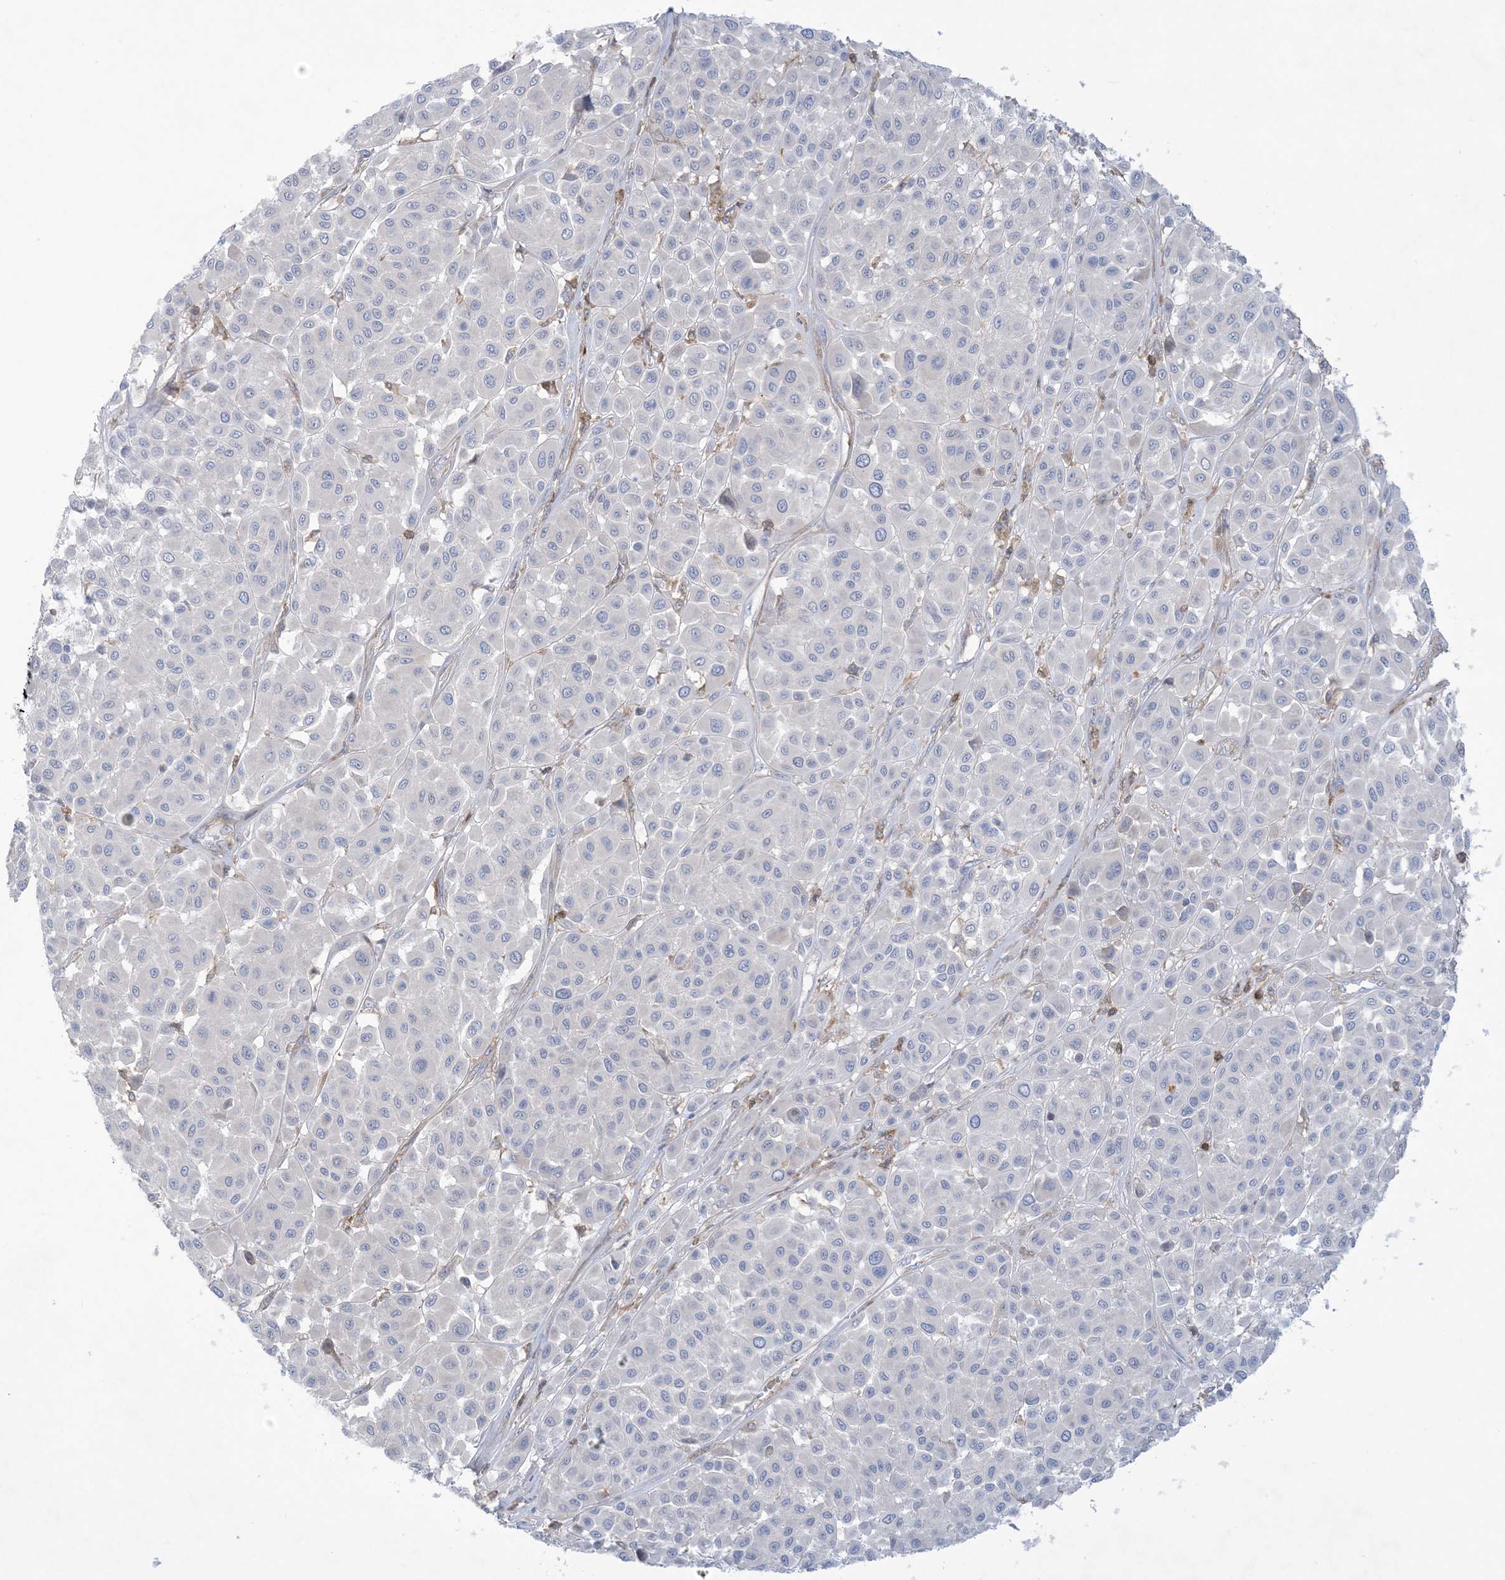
{"staining": {"intensity": "negative", "quantity": "none", "location": "none"}, "tissue": "melanoma", "cell_type": "Tumor cells", "image_type": "cancer", "snomed": [{"axis": "morphology", "description": "Malignant melanoma, Metastatic site"}, {"axis": "topography", "description": "Soft tissue"}], "caption": "Protein analysis of malignant melanoma (metastatic site) exhibits no significant expression in tumor cells. (DAB (3,3'-diaminobenzidine) IHC, high magnification).", "gene": "ARHGAP30", "patient": {"sex": "male", "age": 41}}